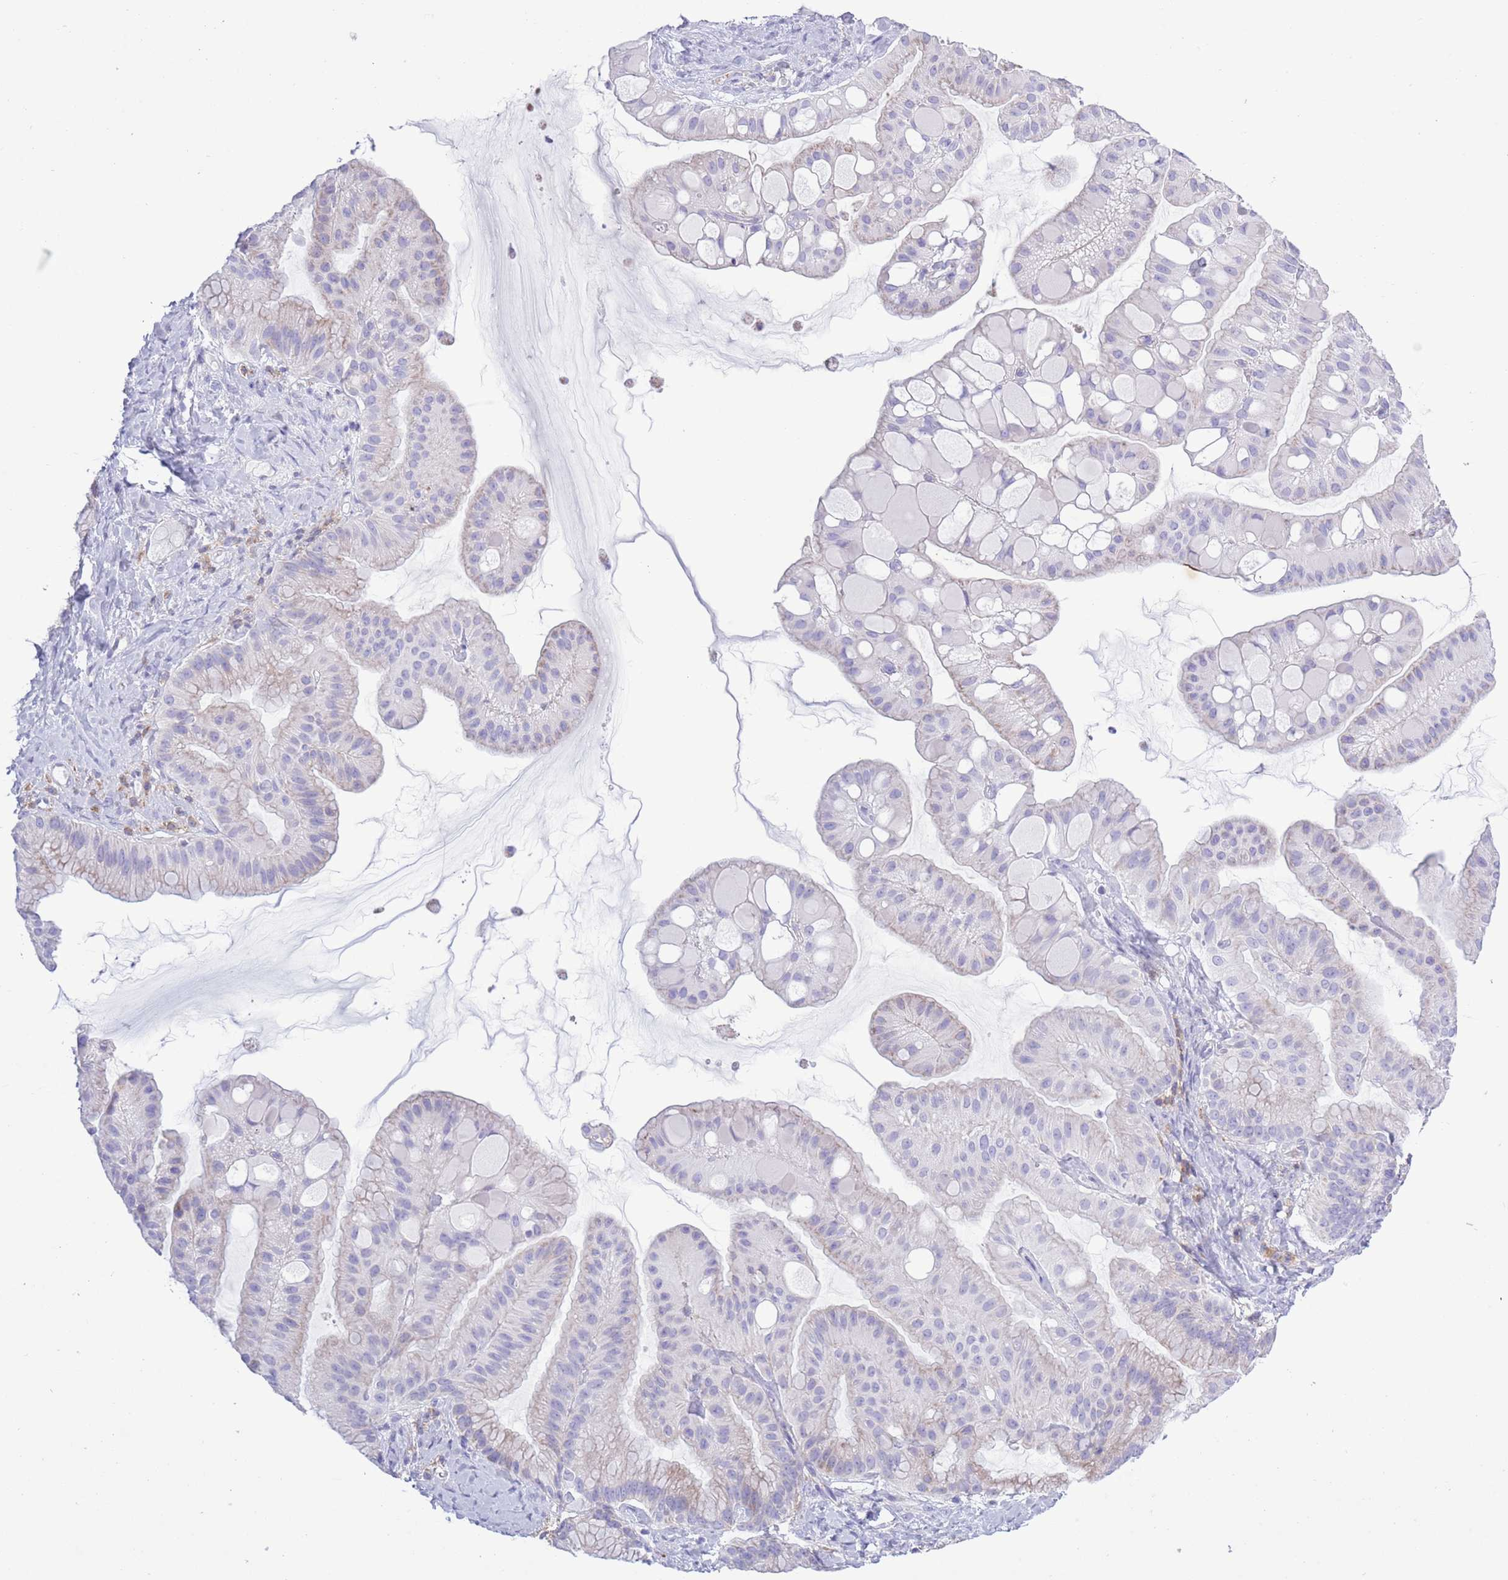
{"staining": {"intensity": "weak", "quantity": "<25%", "location": "cytoplasmic/membranous"}, "tissue": "ovarian cancer", "cell_type": "Tumor cells", "image_type": "cancer", "snomed": [{"axis": "morphology", "description": "Cystadenocarcinoma, mucinous, NOS"}, {"axis": "topography", "description": "Ovary"}], "caption": "A histopathology image of human ovarian cancer is negative for staining in tumor cells.", "gene": "MOCOS", "patient": {"sex": "female", "age": 61}}